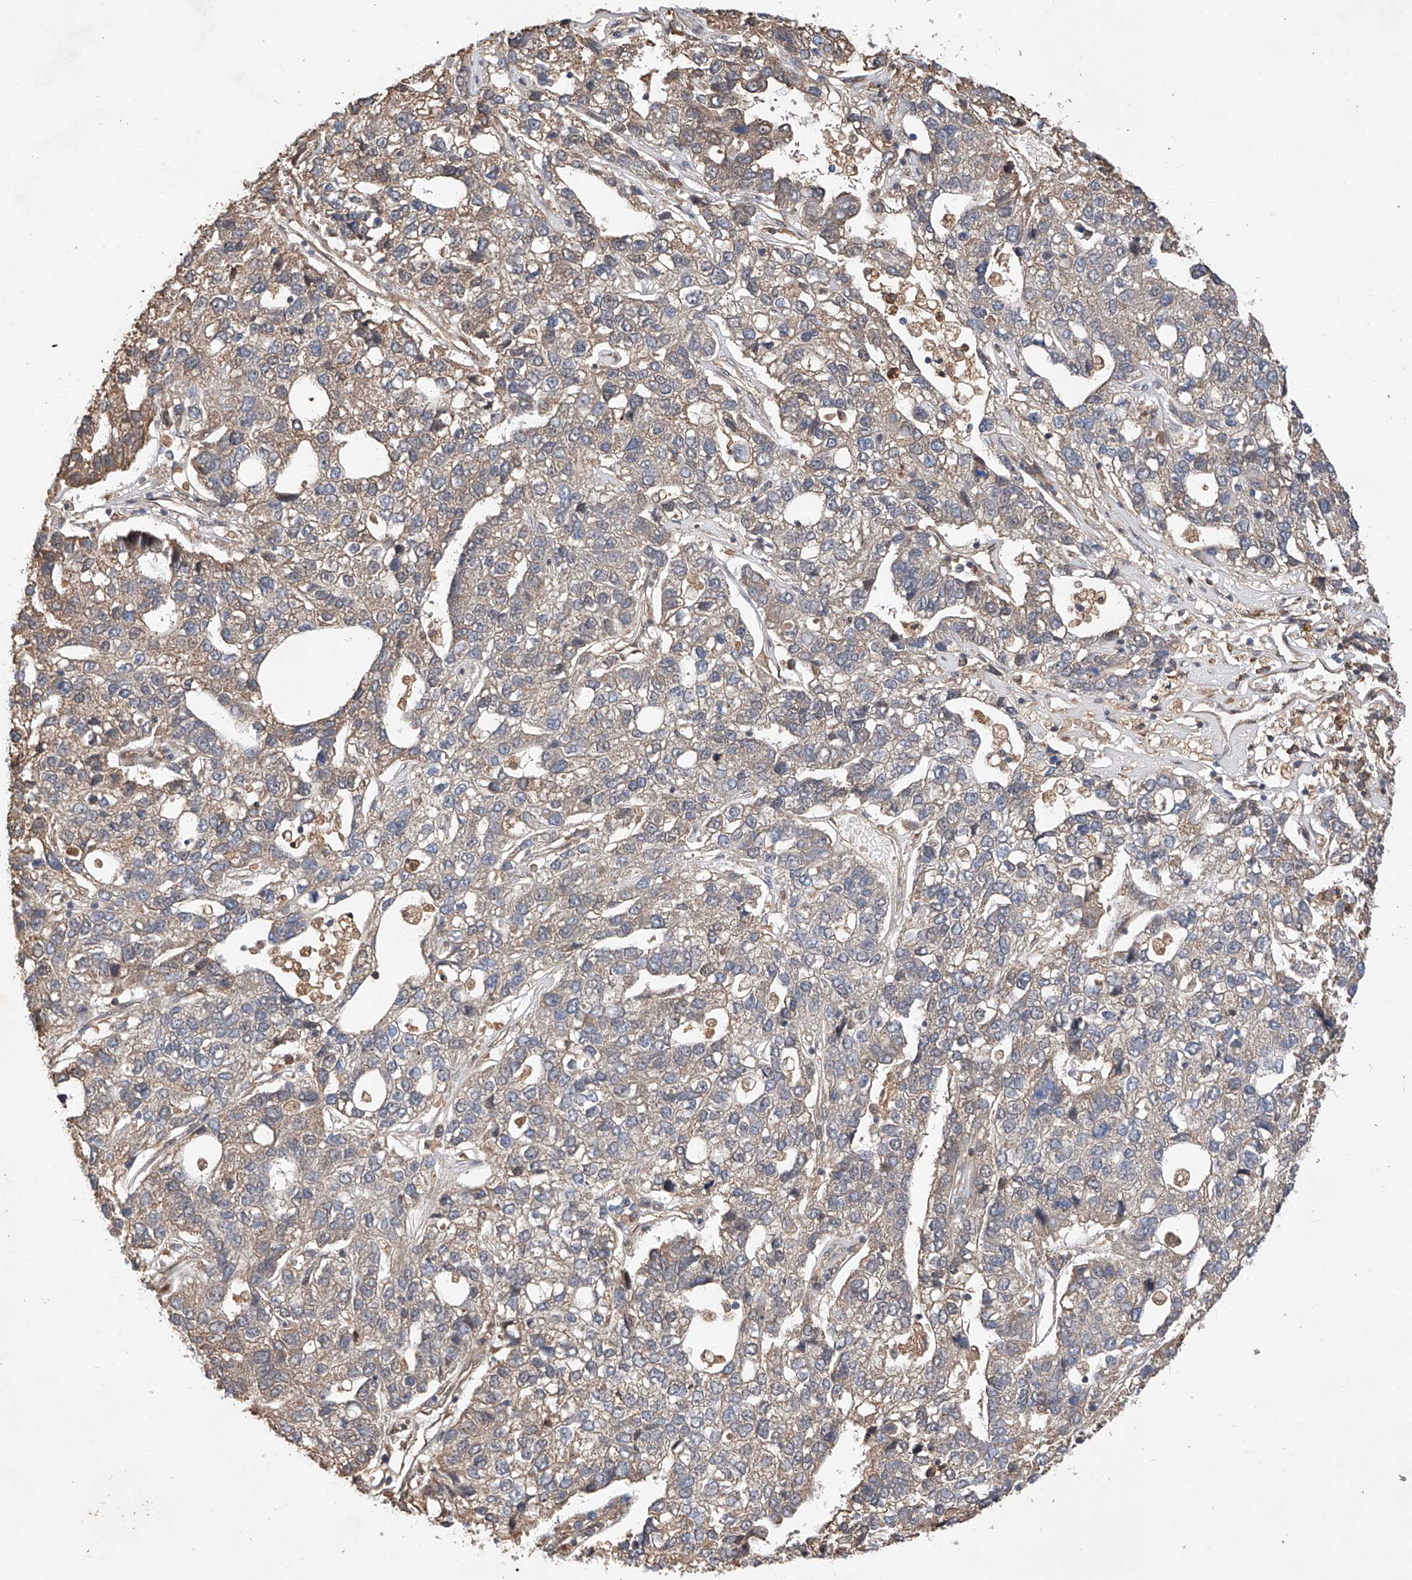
{"staining": {"intensity": "weak", "quantity": ">75%", "location": "cytoplasmic/membranous"}, "tissue": "pancreatic cancer", "cell_type": "Tumor cells", "image_type": "cancer", "snomed": [{"axis": "morphology", "description": "Adenocarcinoma, NOS"}, {"axis": "topography", "description": "Pancreas"}], "caption": "A high-resolution image shows immunohistochemistry (IHC) staining of pancreatic adenocarcinoma, which exhibits weak cytoplasmic/membranous staining in about >75% of tumor cells.", "gene": "RILPL2", "patient": {"sex": "female", "age": 61}}